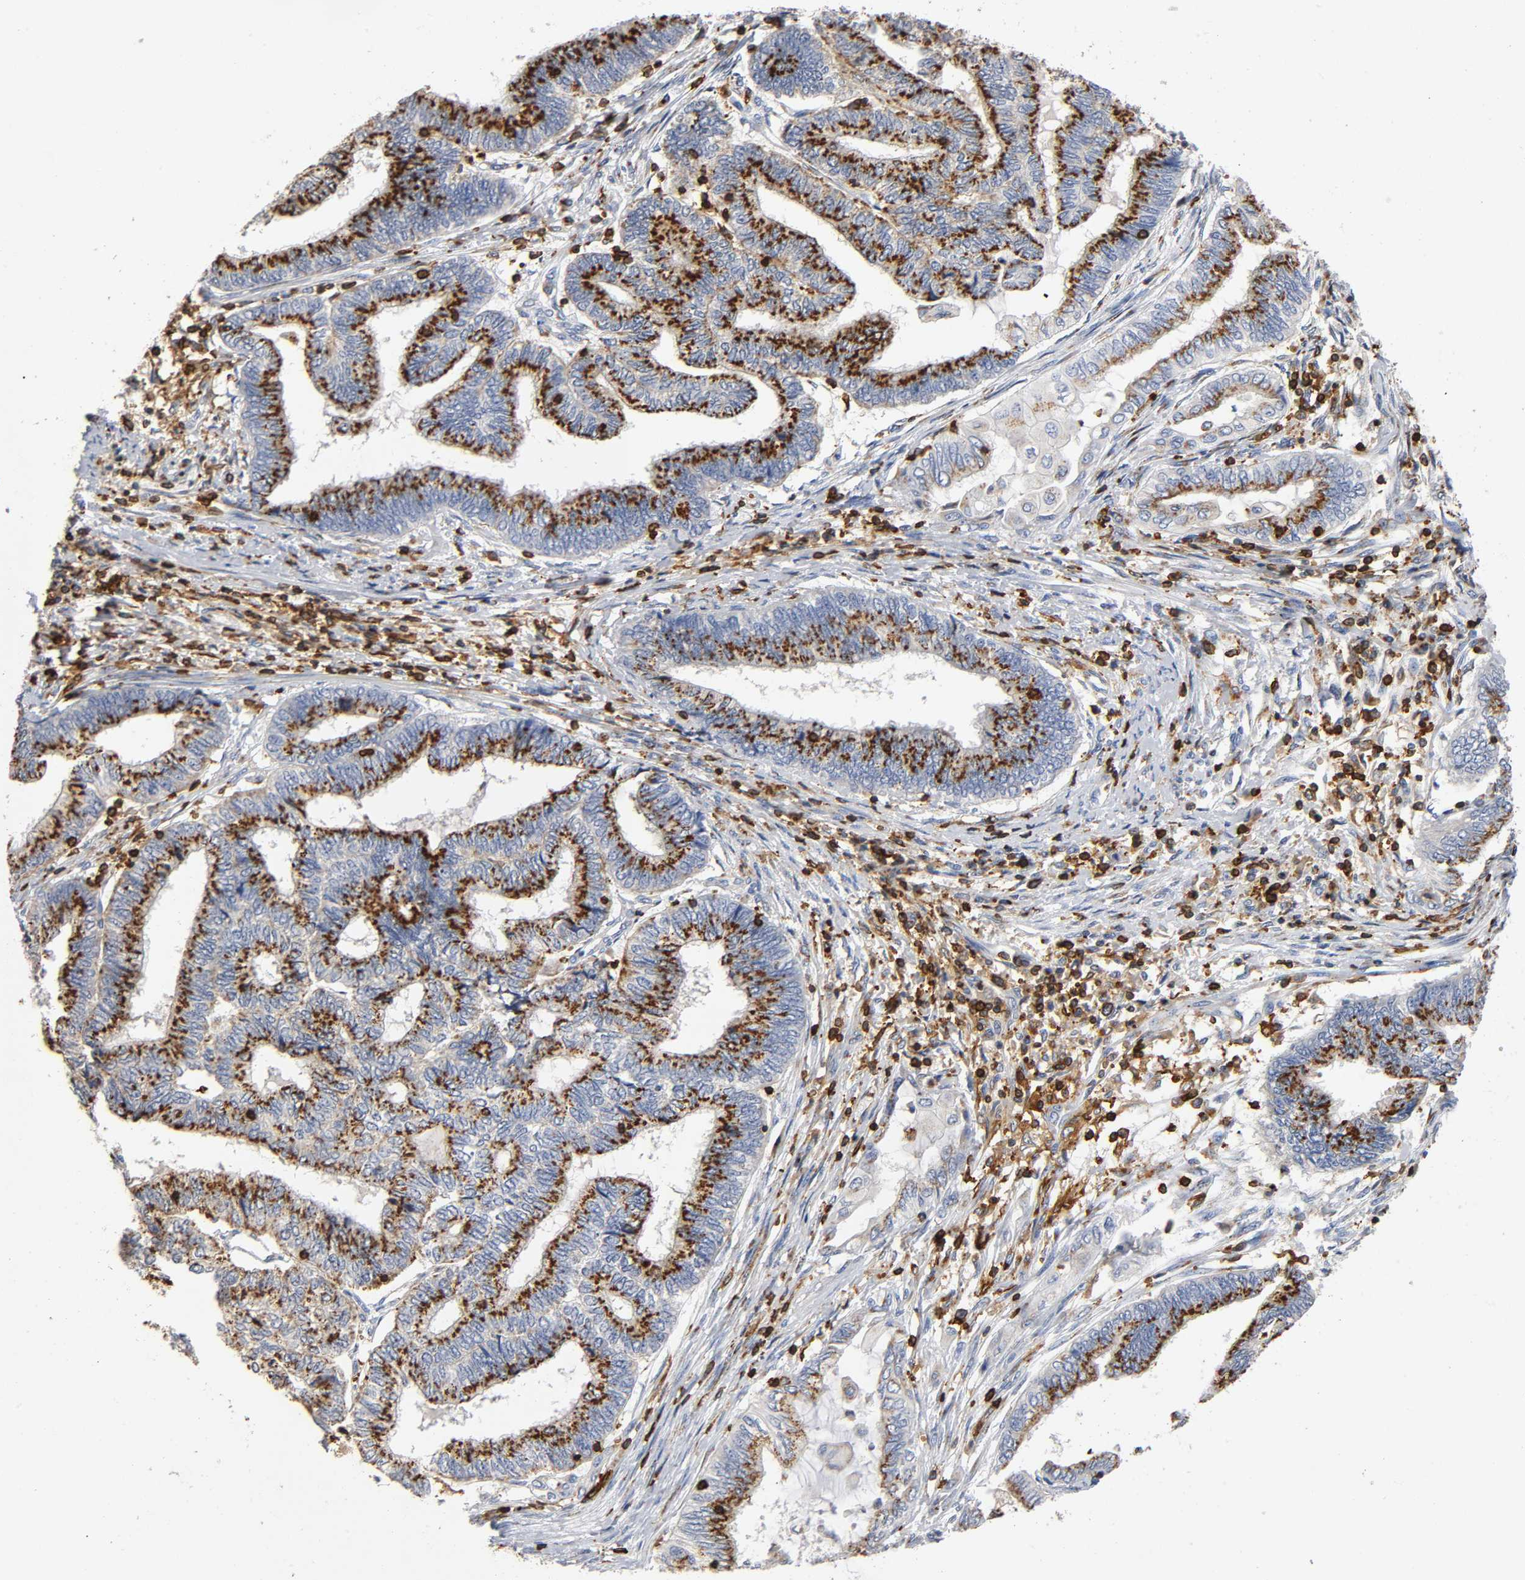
{"staining": {"intensity": "strong", "quantity": ">75%", "location": "cytoplasmic/membranous"}, "tissue": "endometrial cancer", "cell_type": "Tumor cells", "image_type": "cancer", "snomed": [{"axis": "morphology", "description": "Adenocarcinoma, NOS"}, {"axis": "topography", "description": "Uterus"}, {"axis": "topography", "description": "Endometrium"}], "caption": "This micrograph displays IHC staining of endometrial adenocarcinoma, with high strong cytoplasmic/membranous staining in about >75% of tumor cells.", "gene": "CAPN10", "patient": {"sex": "female", "age": 70}}